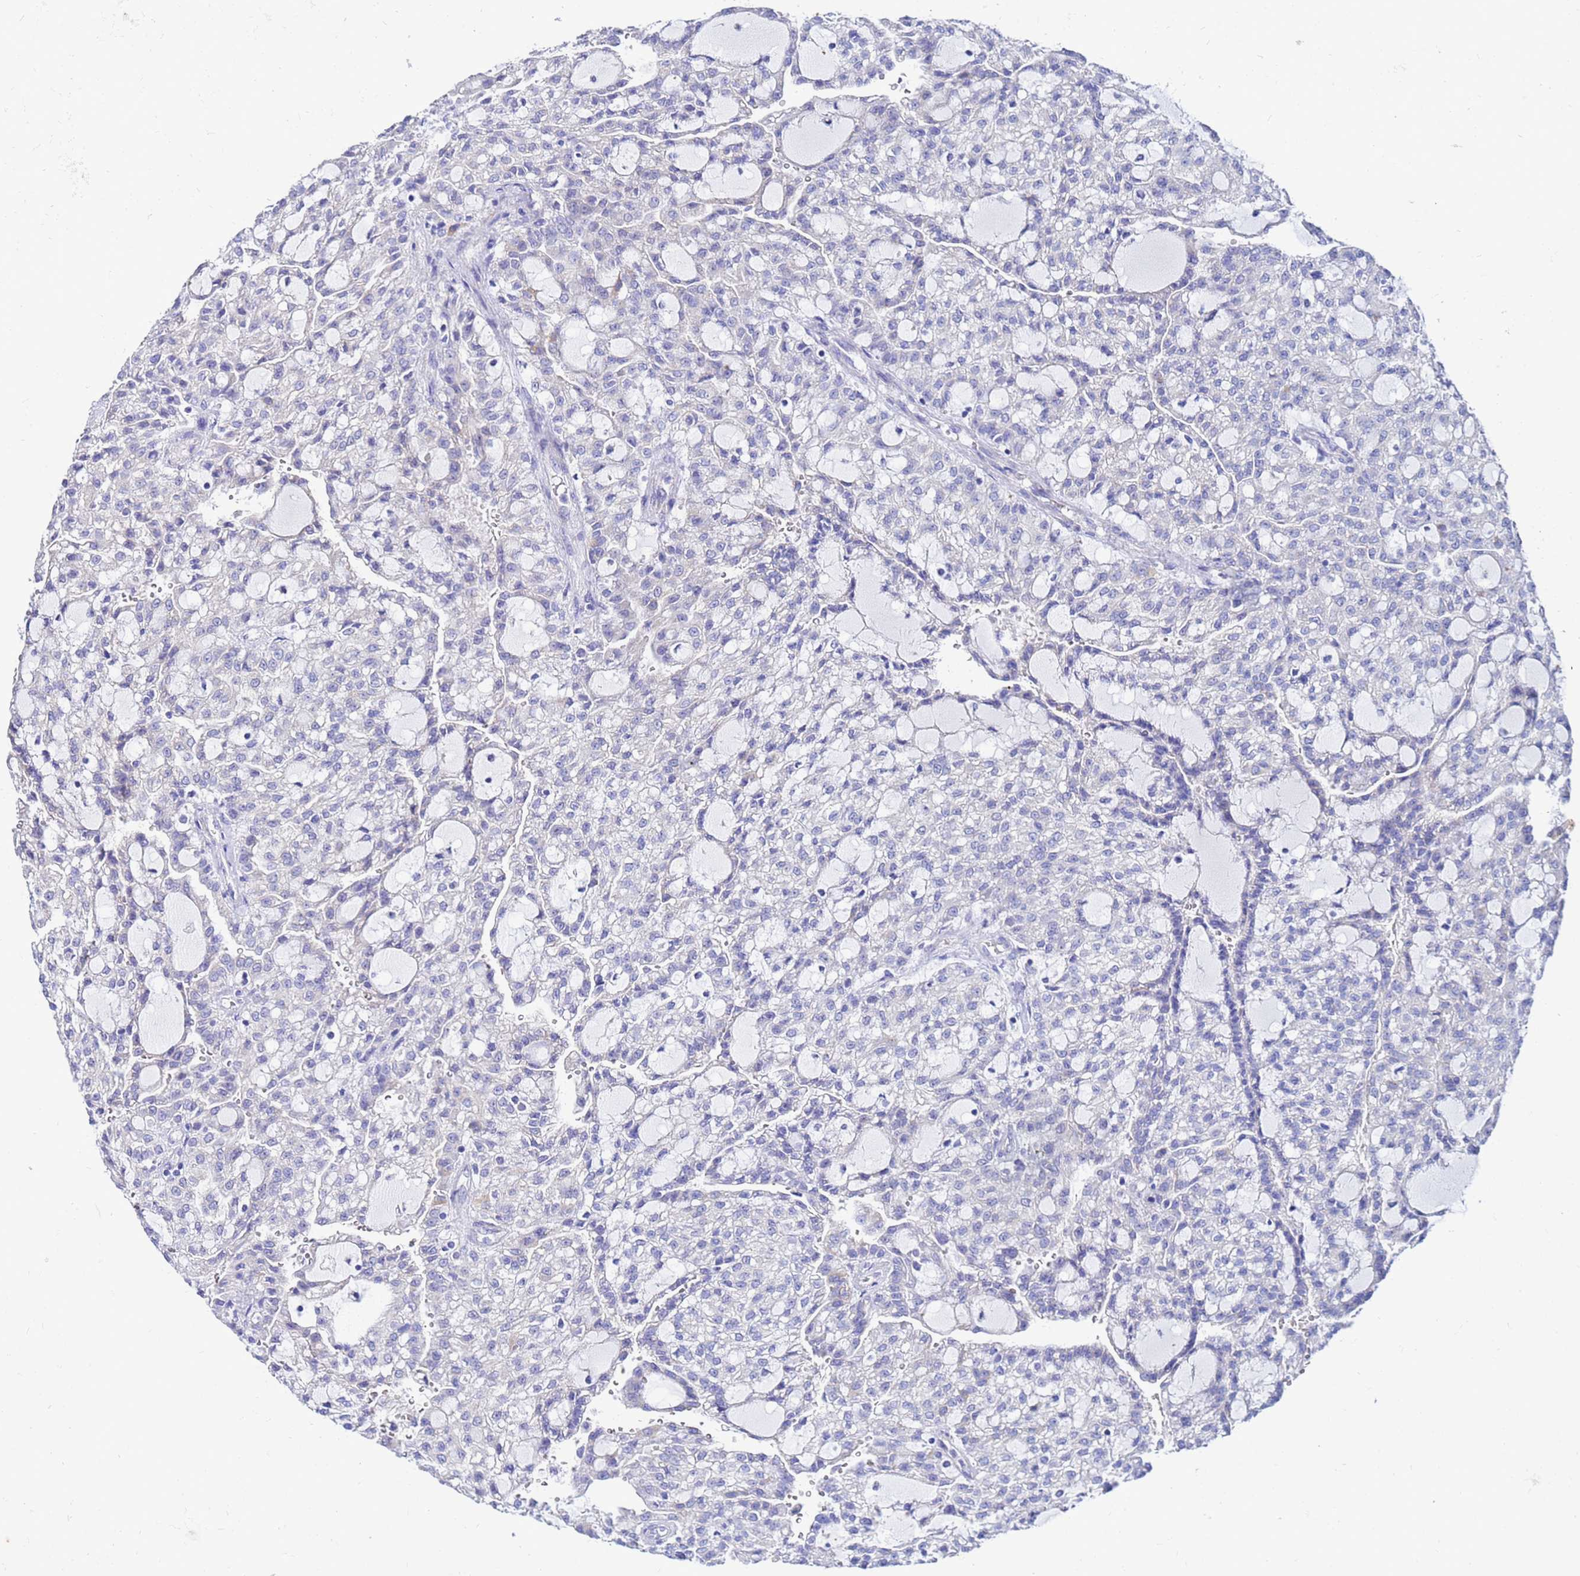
{"staining": {"intensity": "negative", "quantity": "none", "location": "none"}, "tissue": "renal cancer", "cell_type": "Tumor cells", "image_type": "cancer", "snomed": [{"axis": "morphology", "description": "Adenocarcinoma, NOS"}, {"axis": "topography", "description": "Kidney"}], "caption": "Image shows no significant protein positivity in tumor cells of renal cancer (adenocarcinoma). (DAB (3,3'-diaminobenzidine) immunohistochemistry with hematoxylin counter stain).", "gene": "FAHD2A", "patient": {"sex": "male", "age": 63}}